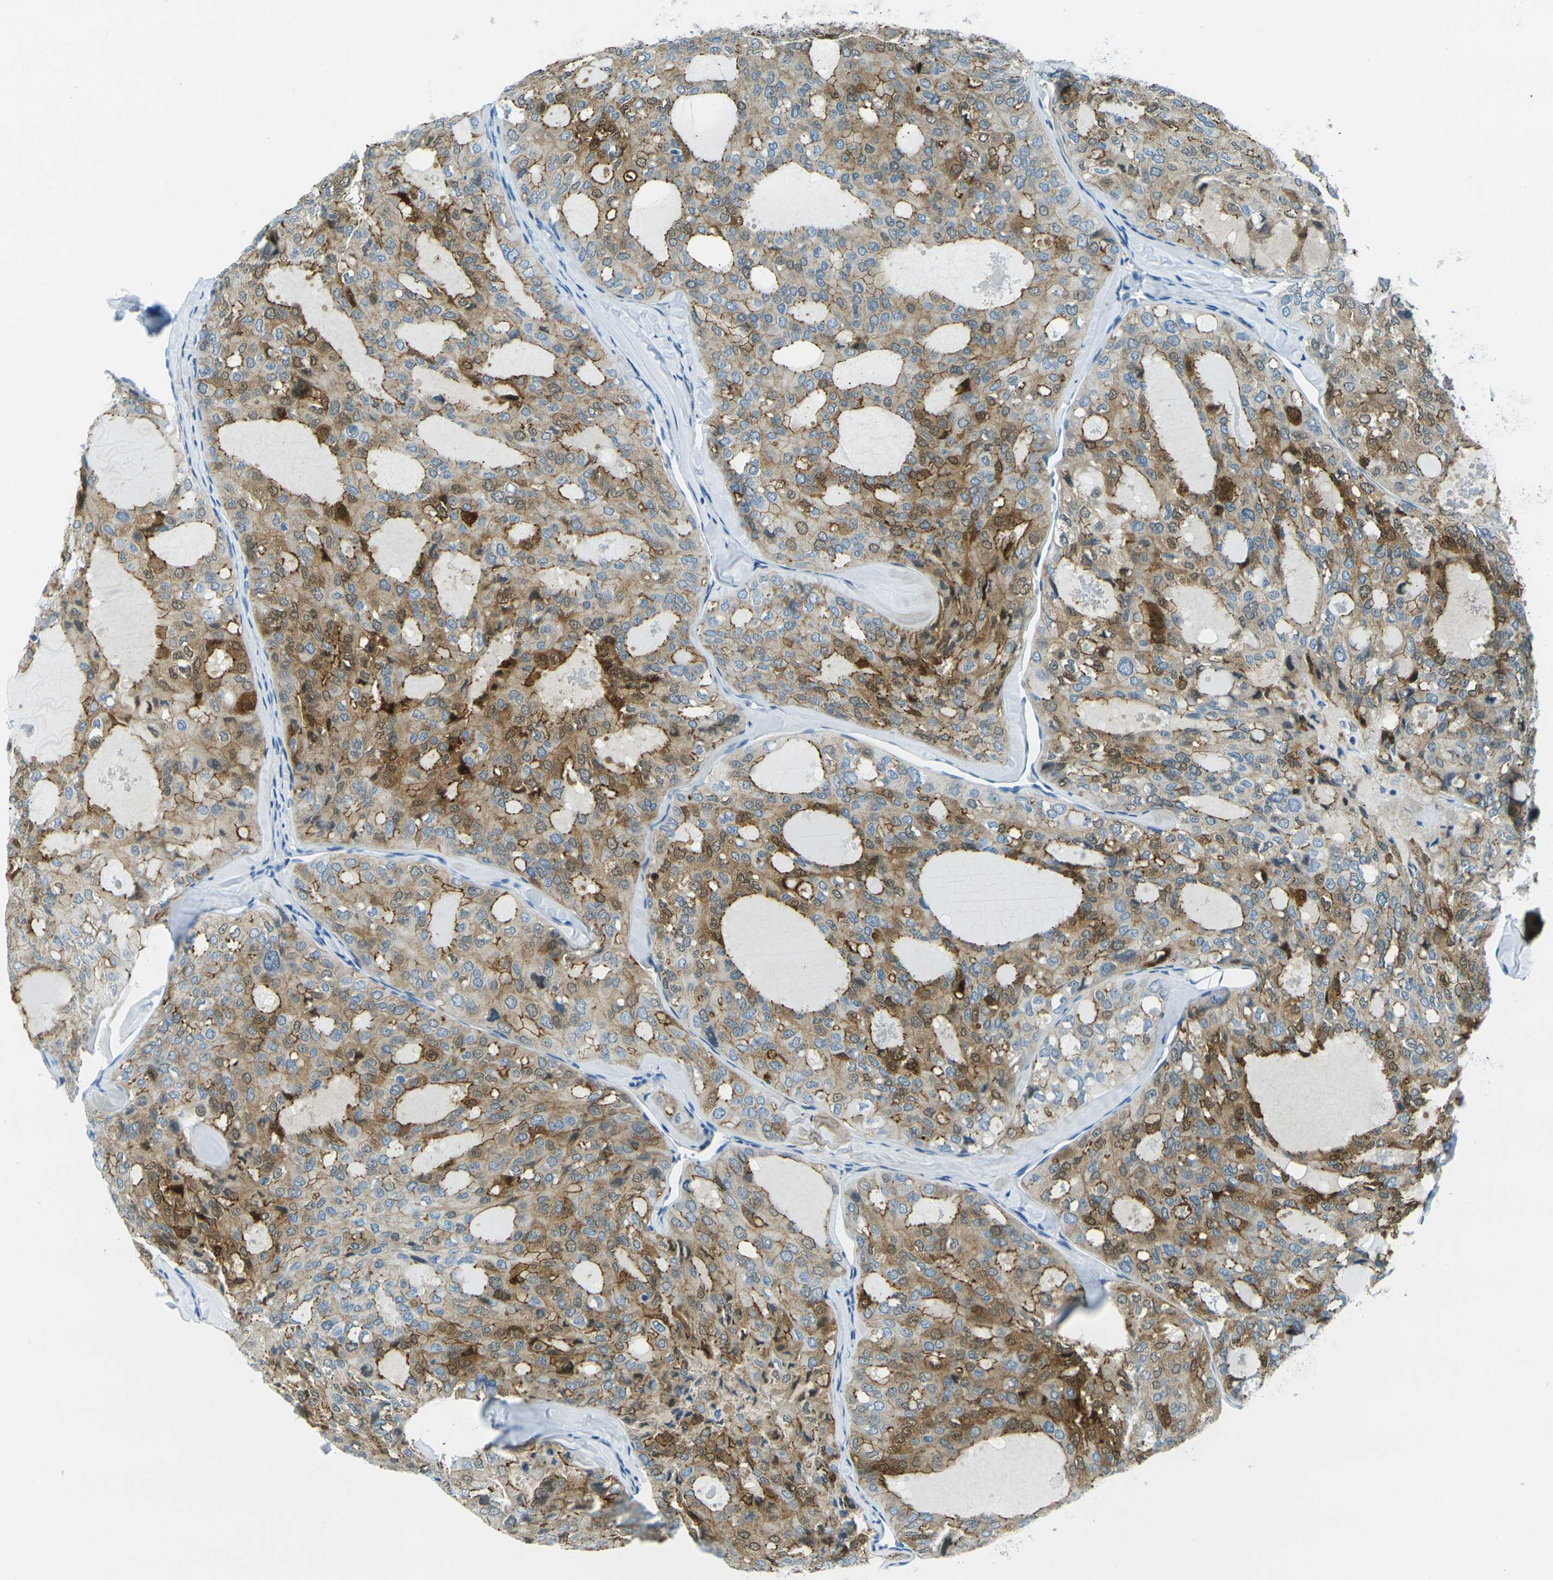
{"staining": {"intensity": "moderate", "quantity": ">75%", "location": "cytoplasmic/membranous"}, "tissue": "thyroid cancer", "cell_type": "Tumor cells", "image_type": "cancer", "snomed": [{"axis": "morphology", "description": "Follicular adenoma carcinoma, NOS"}, {"axis": "topography", "description": "Thyroid gland"}], "caption": "High-power microscopy captured an immunohistochemistry (IHC) image of thyroid cancer (follicular adenoma carcinoma), revealing moderate cytoplasmic/membranous staining in about >75% of tumor cells.", "gene": "OCLN", "patient": {"sex": "male", "age": 75}}